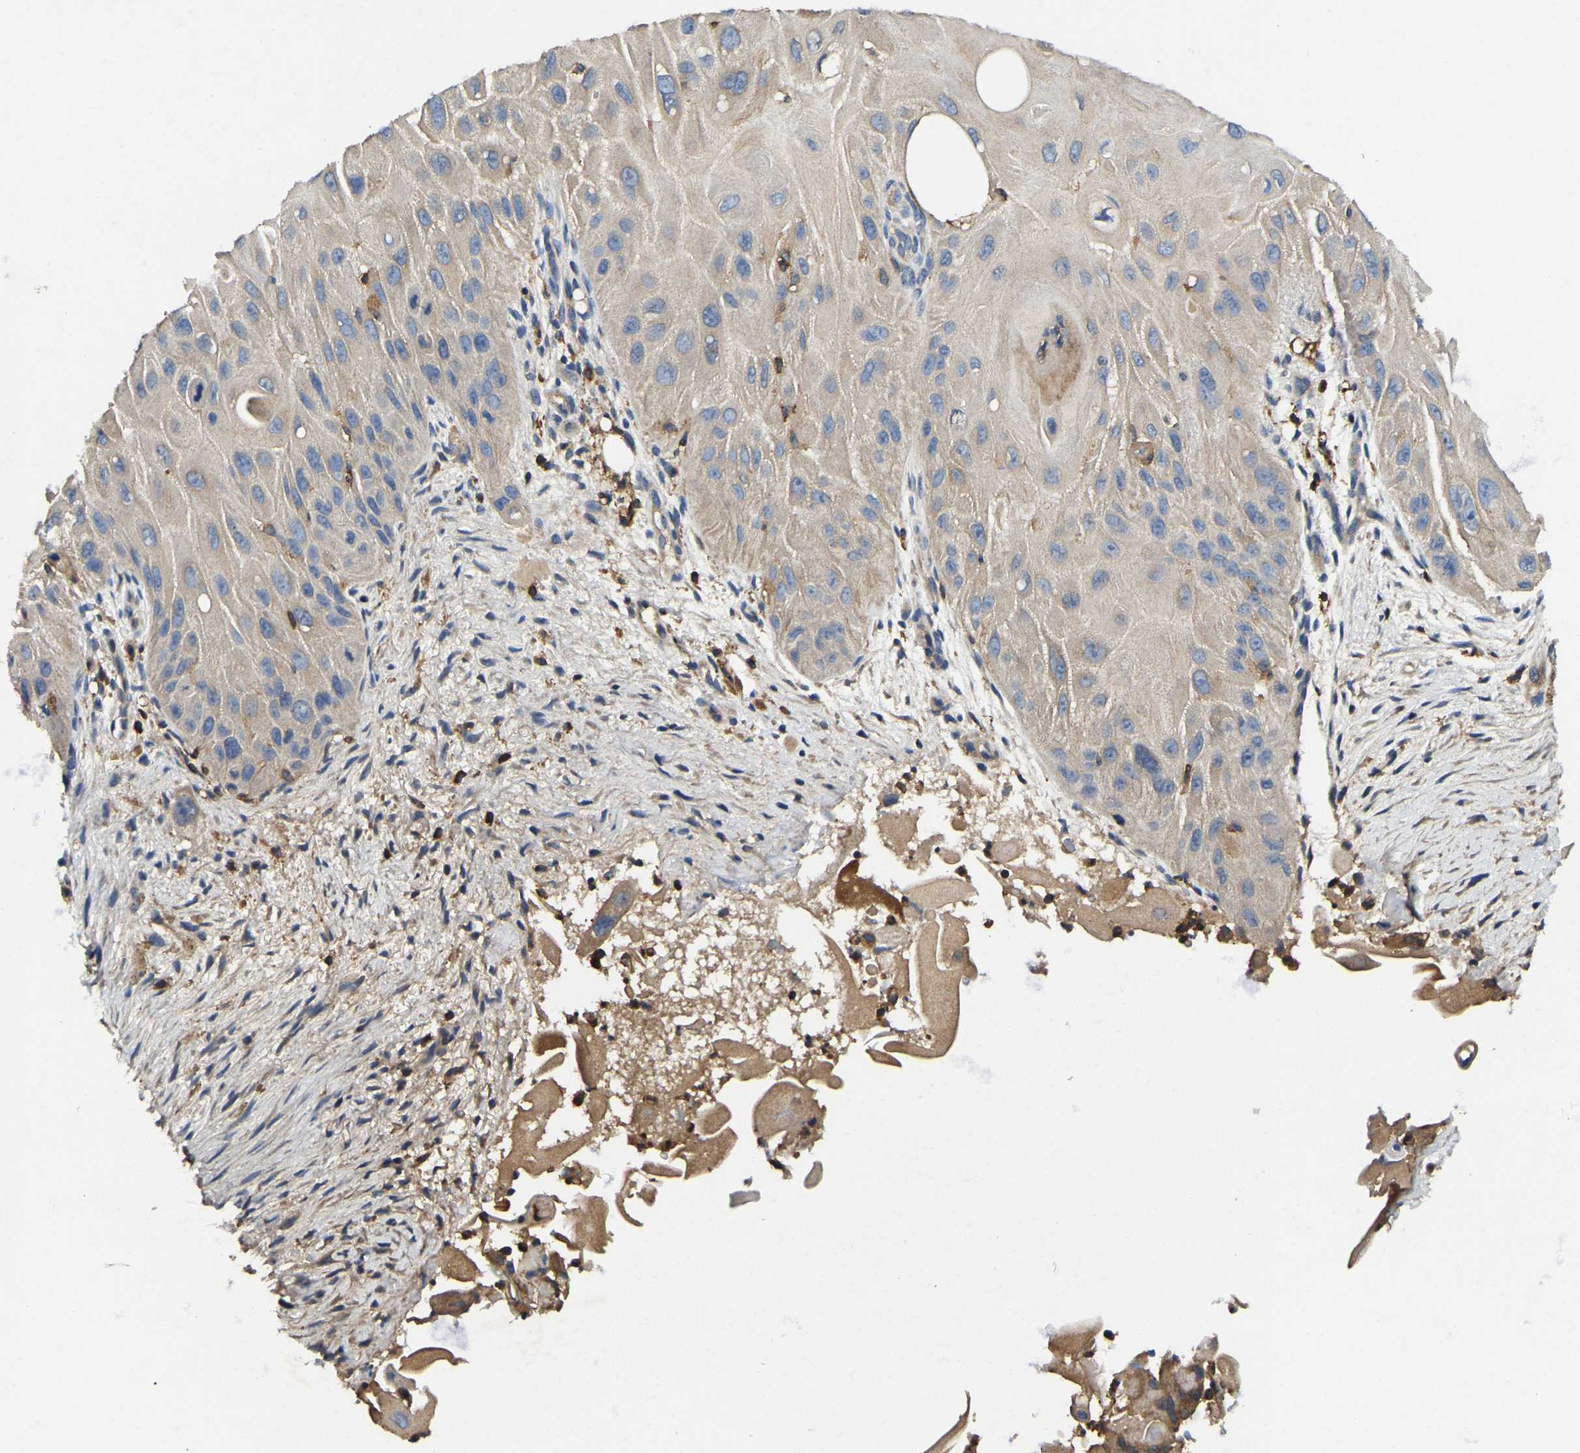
{"staining": {"intensity": "negative", "quantity": "none", "location": "none"}, "tissue": "skin cancer", "cell_type": "Tumor cells", "image_type": "cancer", "snomed": [{"axis": "morphology", "description": "Squamous cell carcinoma, NOS"}, {"axis": "topography", "description": "Skin"}], "caption": "Immunohistochemical staining of human skin cancer (squamous cell carcinoma) shows no significant staining in tumor cells.", "gene": "SMPD2", "patient": {"sex": "female", "age": 77}}